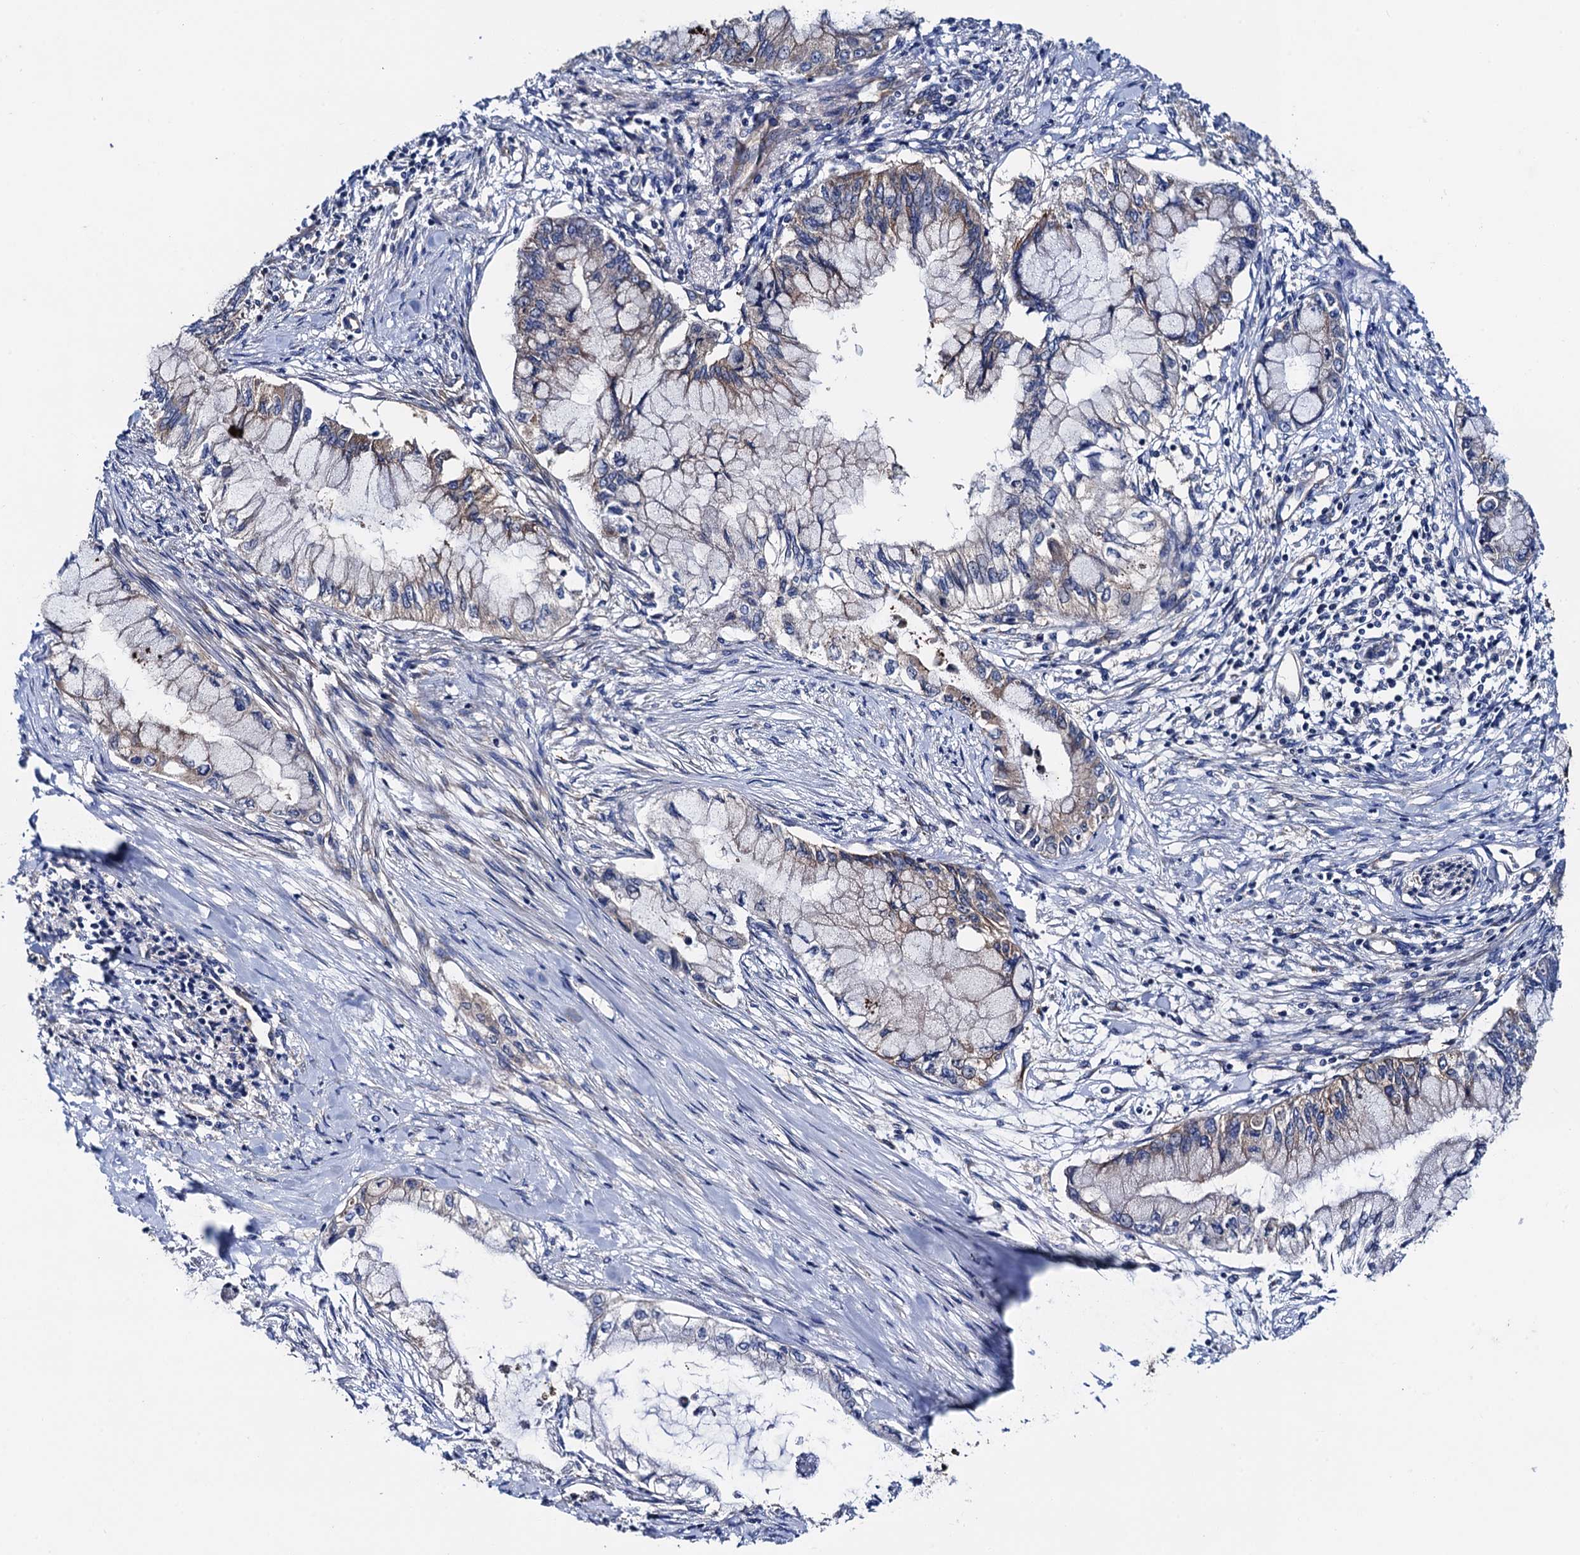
{"staining": {"intensity": "weak", "quantity": "25%-75%", "location": "cytoplasmic/membranous"}, "tissue": "pancreatic cancer", "cell_type": "Tumor cells", "image_type": "cancer", "snomed": [{"axis": "morphology", "description": "Adenocarcinoma, NOS"}, {"axis": "topography", "description": "Pancreas"}], "caption": "This photomicrograph displays immunohistochemistry (IHC) staining of human pancreatic cancer, with low weak cytoplasmic/membranous expression in about 25%-75% of tumor cells.", "gene": "MRPL48", "patient": {"sex": "male", "age": 48}}